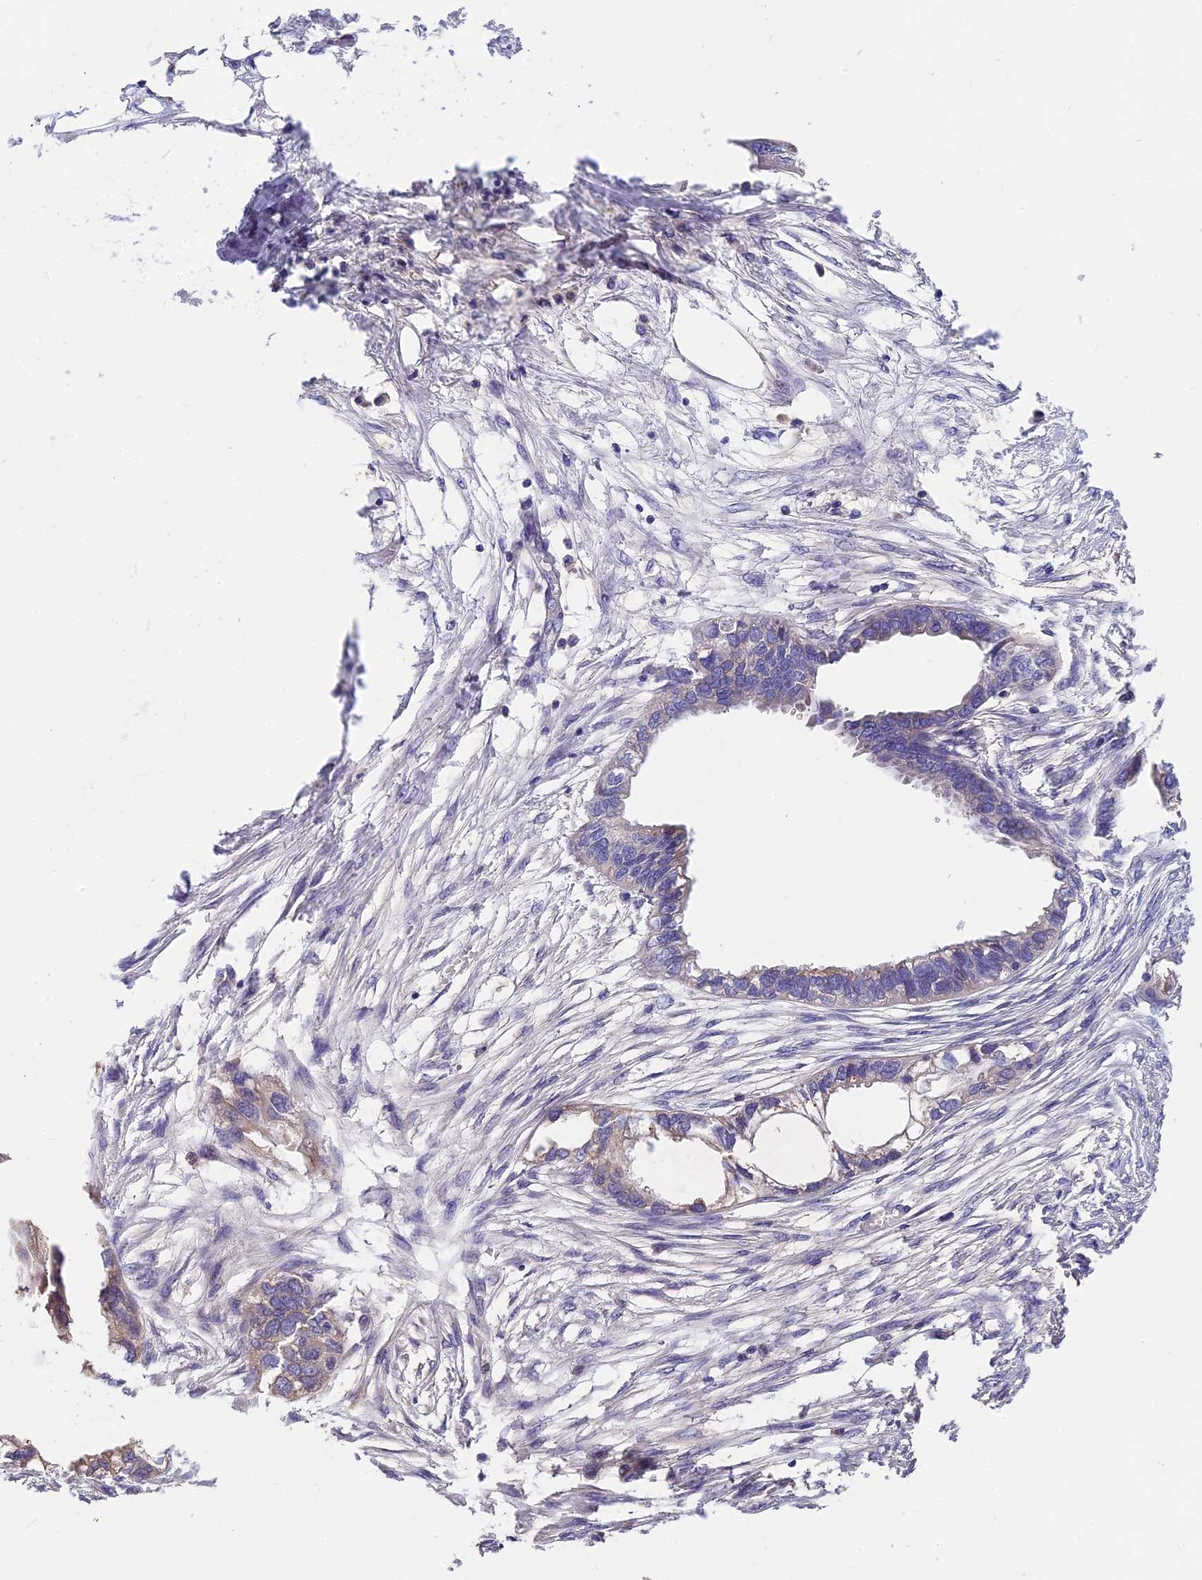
{"staining": {"intensity": "weak", "quantity": "25%-75%", "location": "cytoplasmic/membranous"}, "tissue": "endometrial cancer", "cell_type": "Tumor cells", "image_type": "cancer", "snomed": [{"axis": "morphology", "description": "Adenocarcinoma, NOS"}, {"axis": "morphology", "description": "Adenocarcinoma, metastatic, NOS"}, {"axis": "topography", "description": "Adipose tissue"}, {"axis": "topography", "description": "Endometrium"}], "caption": "Protein expression by IHC demonstrates weak cytoplasmic/membranous expression in about 25%-75% of tumor cells in adenocarcinoma (endometrial).", "gene": "BSCL2", "patient": {"sex": "female", "age": 67}}